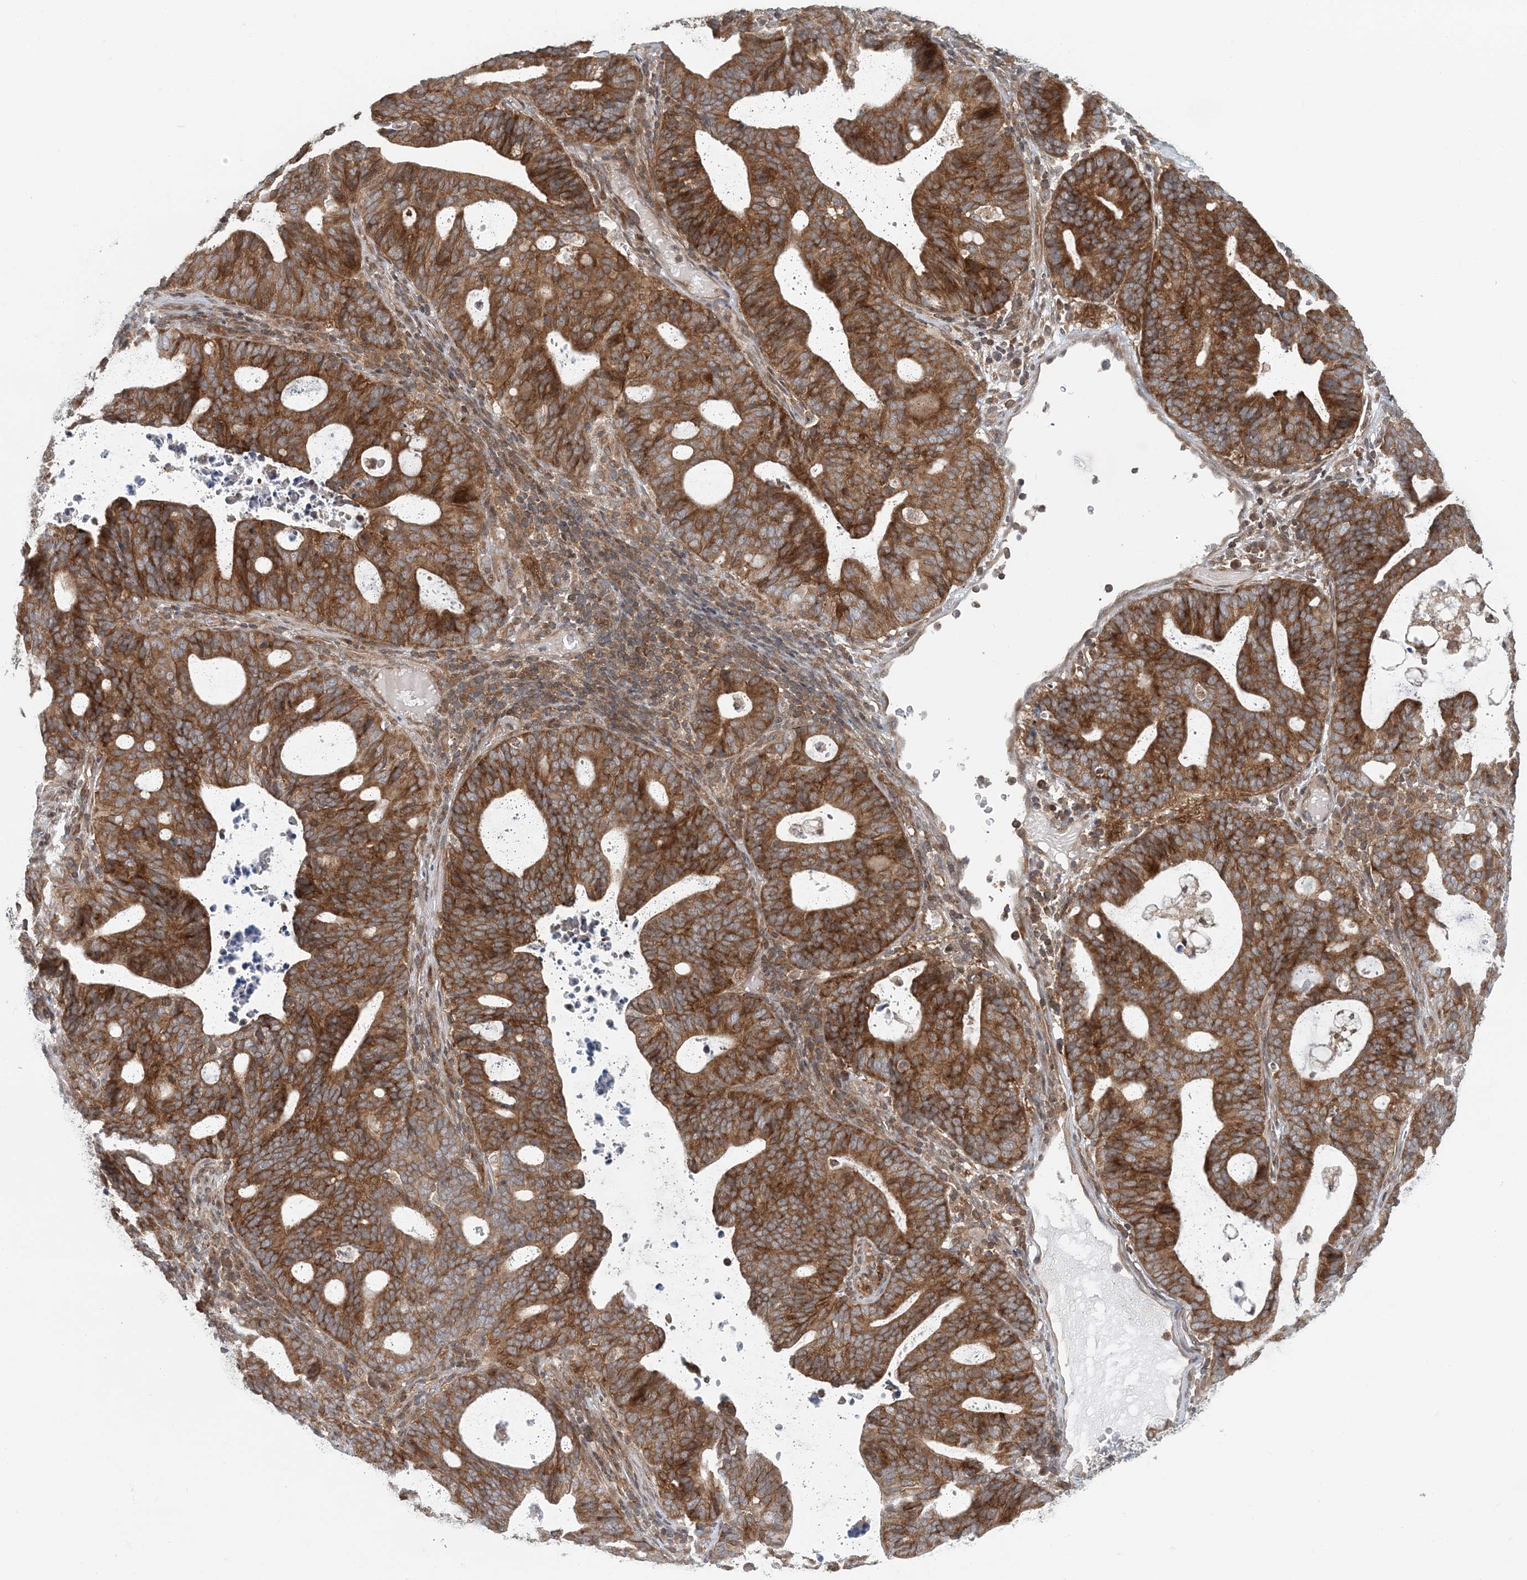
{"staining": {"intensity": "strong", "quantity": ">75%", "location": "cytoplasmic/membranous"}, "tissue": "endometrial cancer", "cell_type": "Tumor cells", "image_type": "cancer", "snomed": [{"axis": "morphology", "description": "Adenocarcinoma, NOS"}, {"axis": "topography", "description": "Uterus"}], "caption": "An IHC photomicrograph of neoplastic tissue is shown. Protein staining in brown highlights strong cytoplasmic/membranous positivity in endometrial cancer (adenocarcinoma) within tumor cells.", "gene": "ATP13A2", "patient": {"sex": "female", "age": 83}}